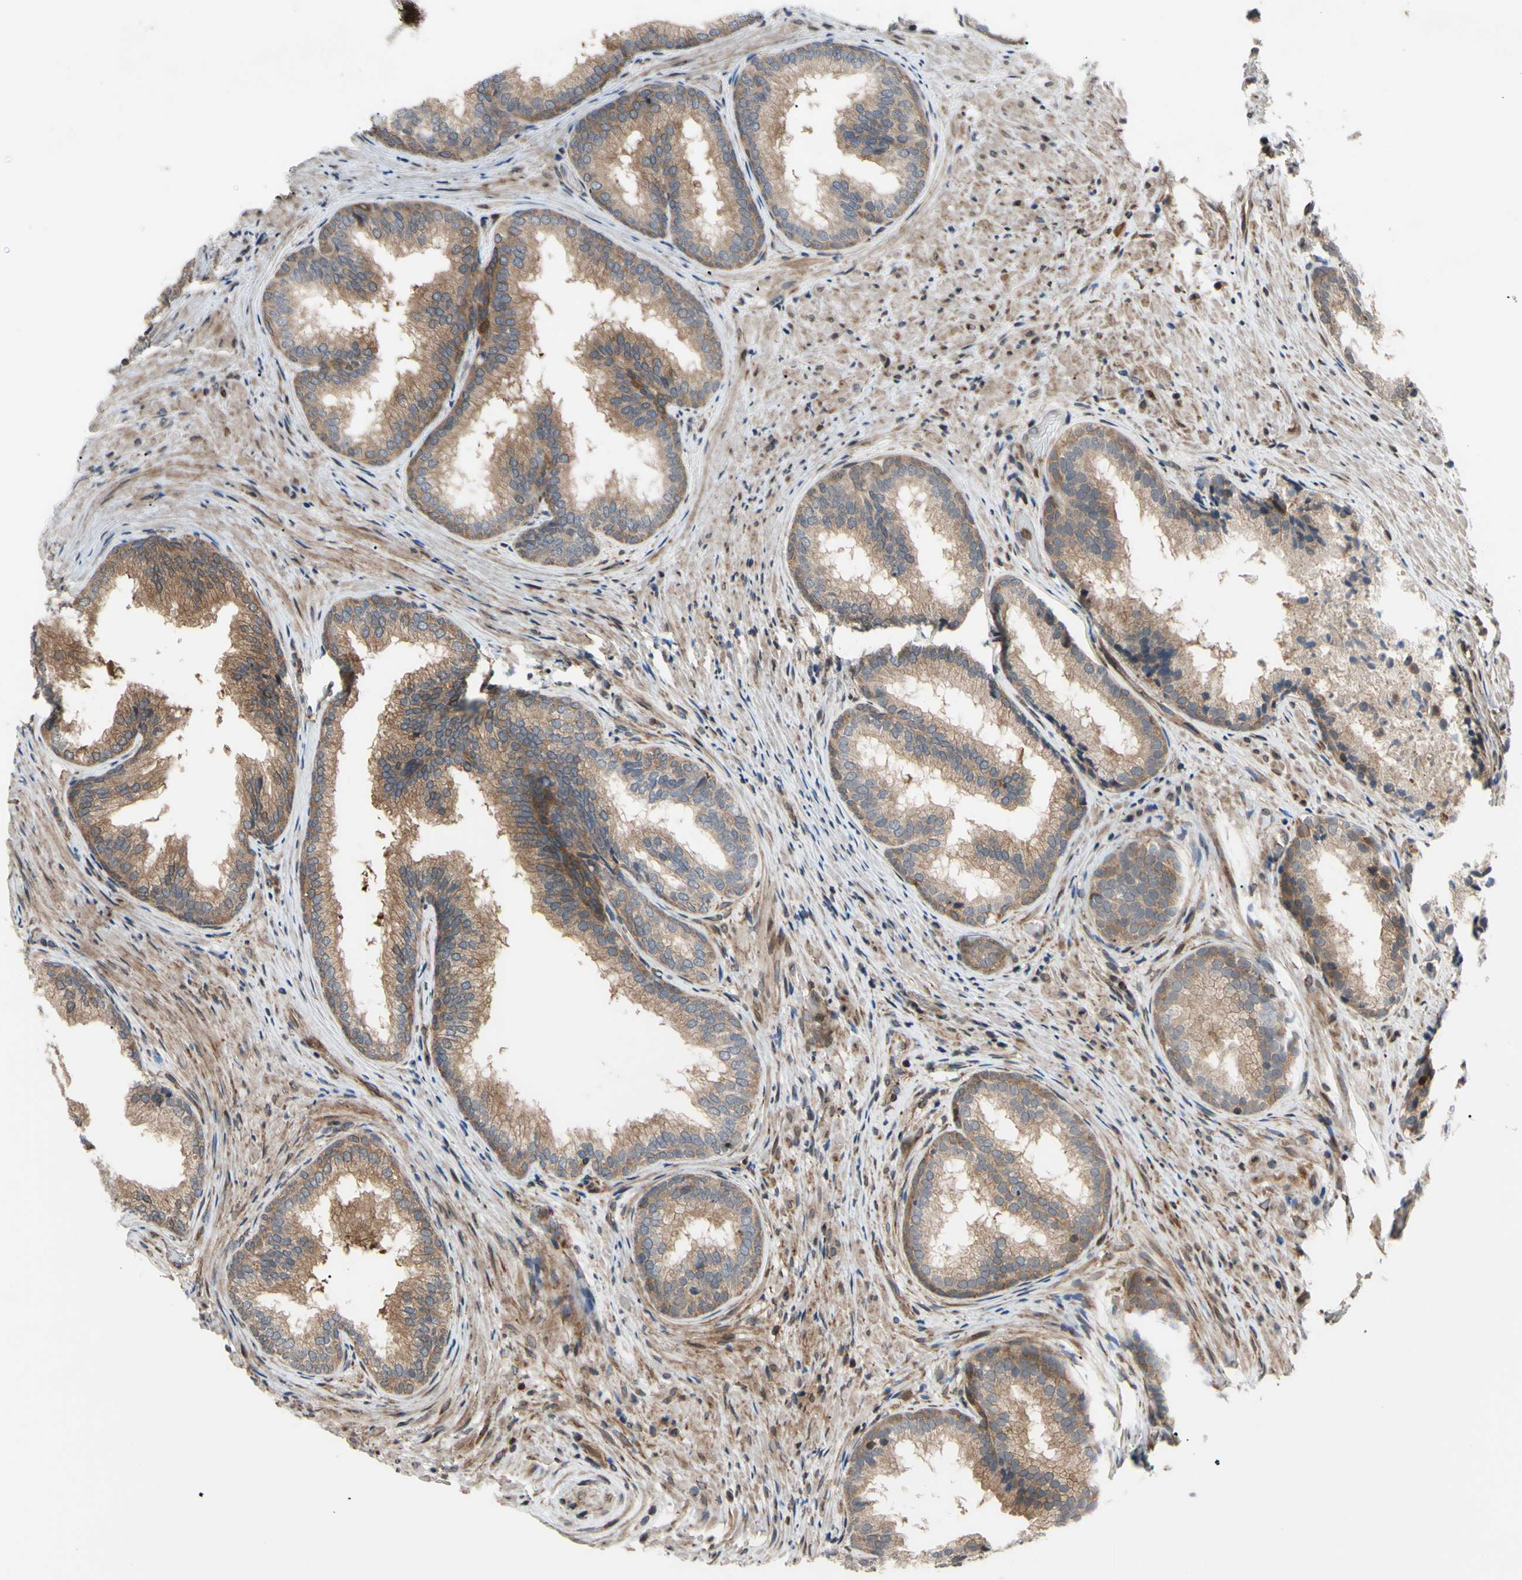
{"staining": {"intensity": "moderate", "quantity": ">75%", "location": "cytoplasmic/membranous"}, "tissue": "prostate", "cell_type": "Glandular cells", "image_type": "normal", "snomed": [{"axis": "morphology", "description": "Normal tissue, NOS"}, {"axis": "topography", "description": "Prostate"}], "caption": "An immunohistochemistry (IHC) histopathology image of benign tissue is shown. Protein staining in brown highlights moderate cytoplasmic/membranous positivity in prostate within glandular cells.", "gene": "PRAF2", "patient": {"sex": "male", "age": 76}}